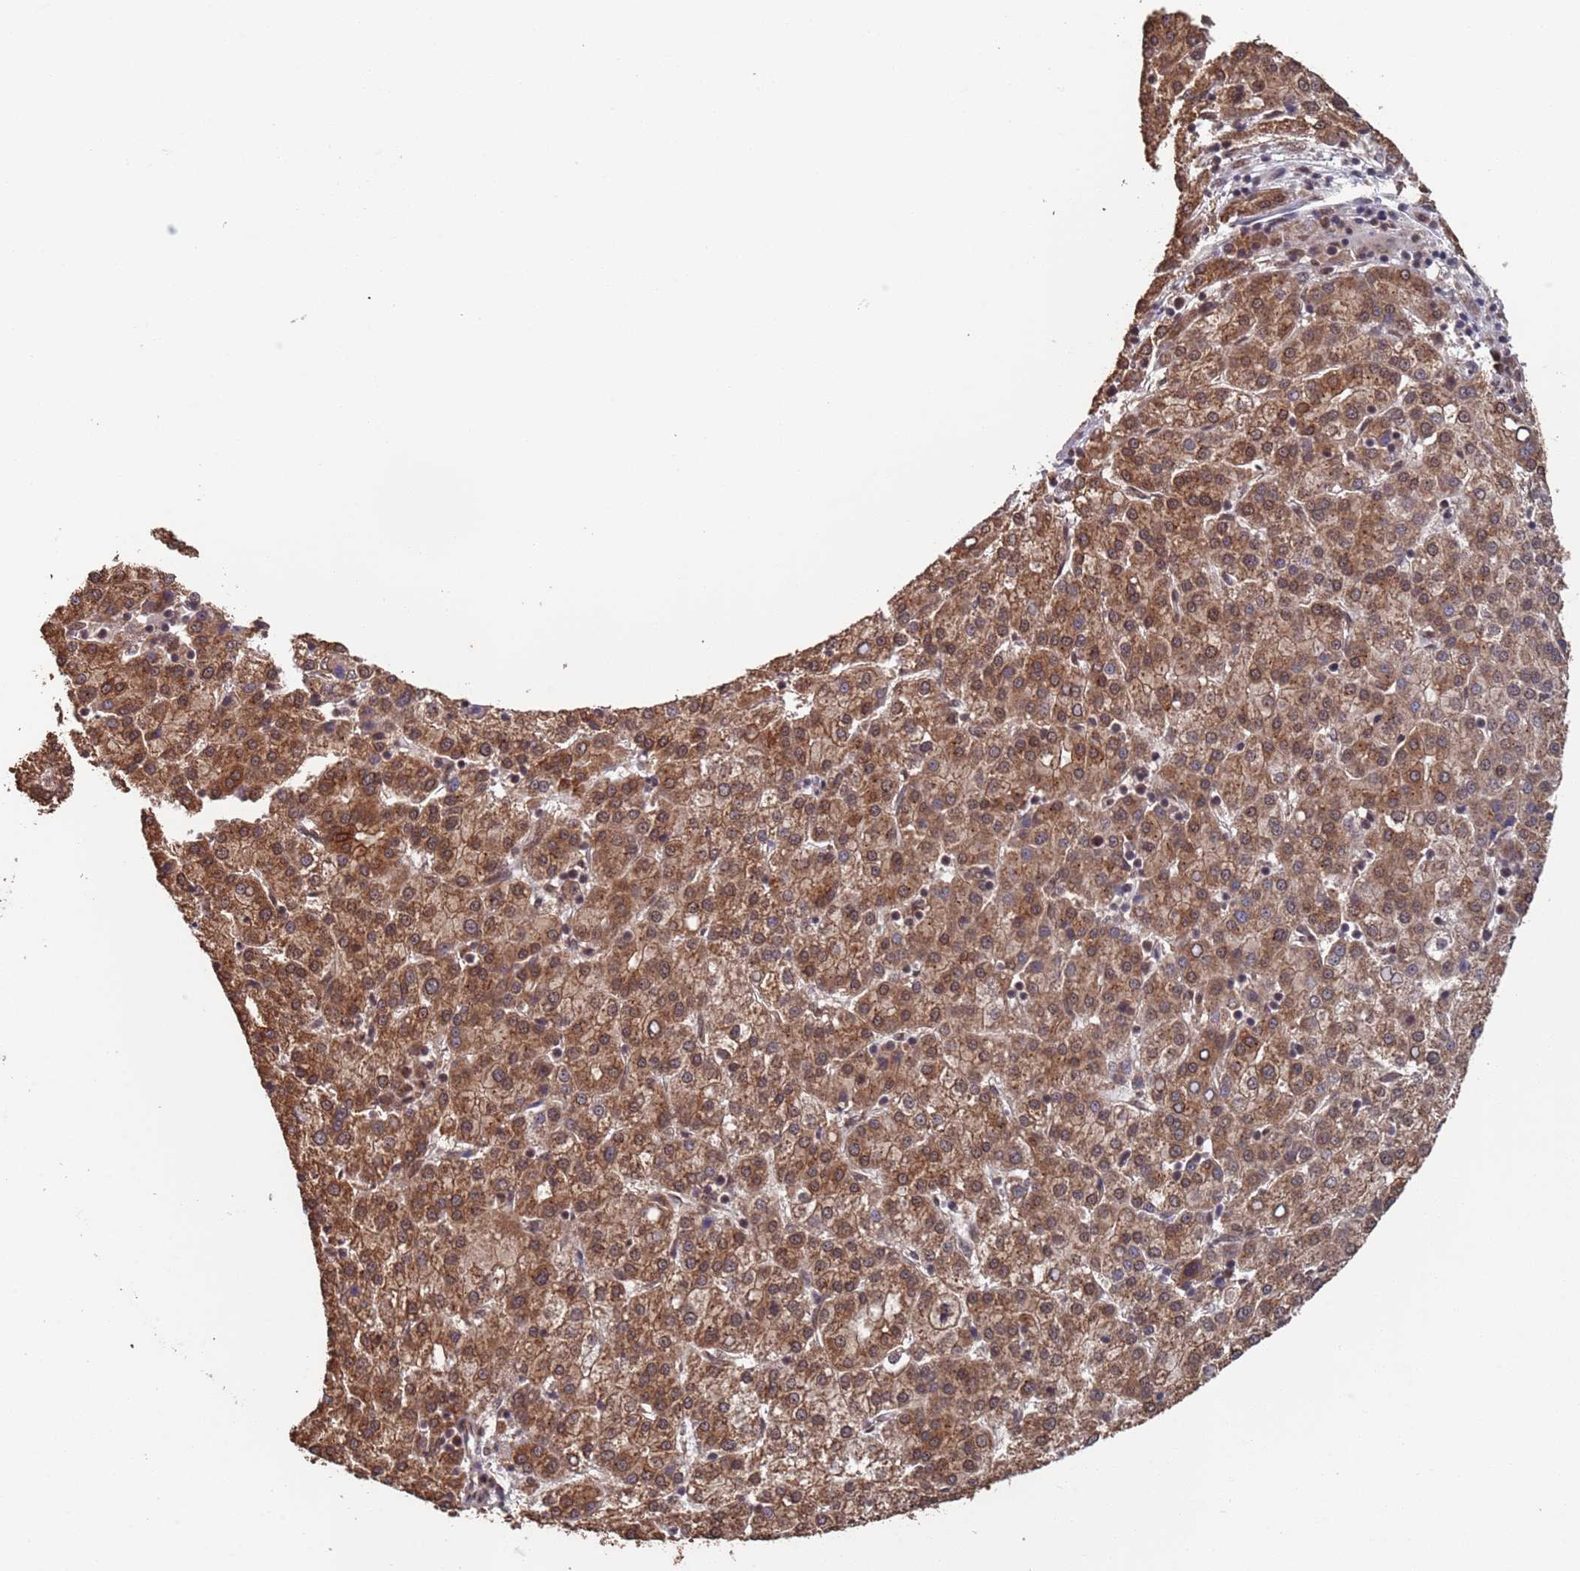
{"staining": {"intensity": "moderate", "quantity": ">75%", "location": "cytoplasmic/membranous"}, "tissue": "liver cancer", "cell_type": "Tumor cells", "image_type": "cancer", "snomed": [{"axis": "morphology", "description": "Carcinoma, Hepatocellular, NOS"}, {"axis": "topography", "description": "Liver"}], "caption": "Protein expression analysis of human liver hepatocellular carcinoma reveals moderate cytoplasmic/membranous positivity in approximately >75% of tumor cells.", "gene": "FUBP3", "patient": {"sex": "female", "age": 58}}